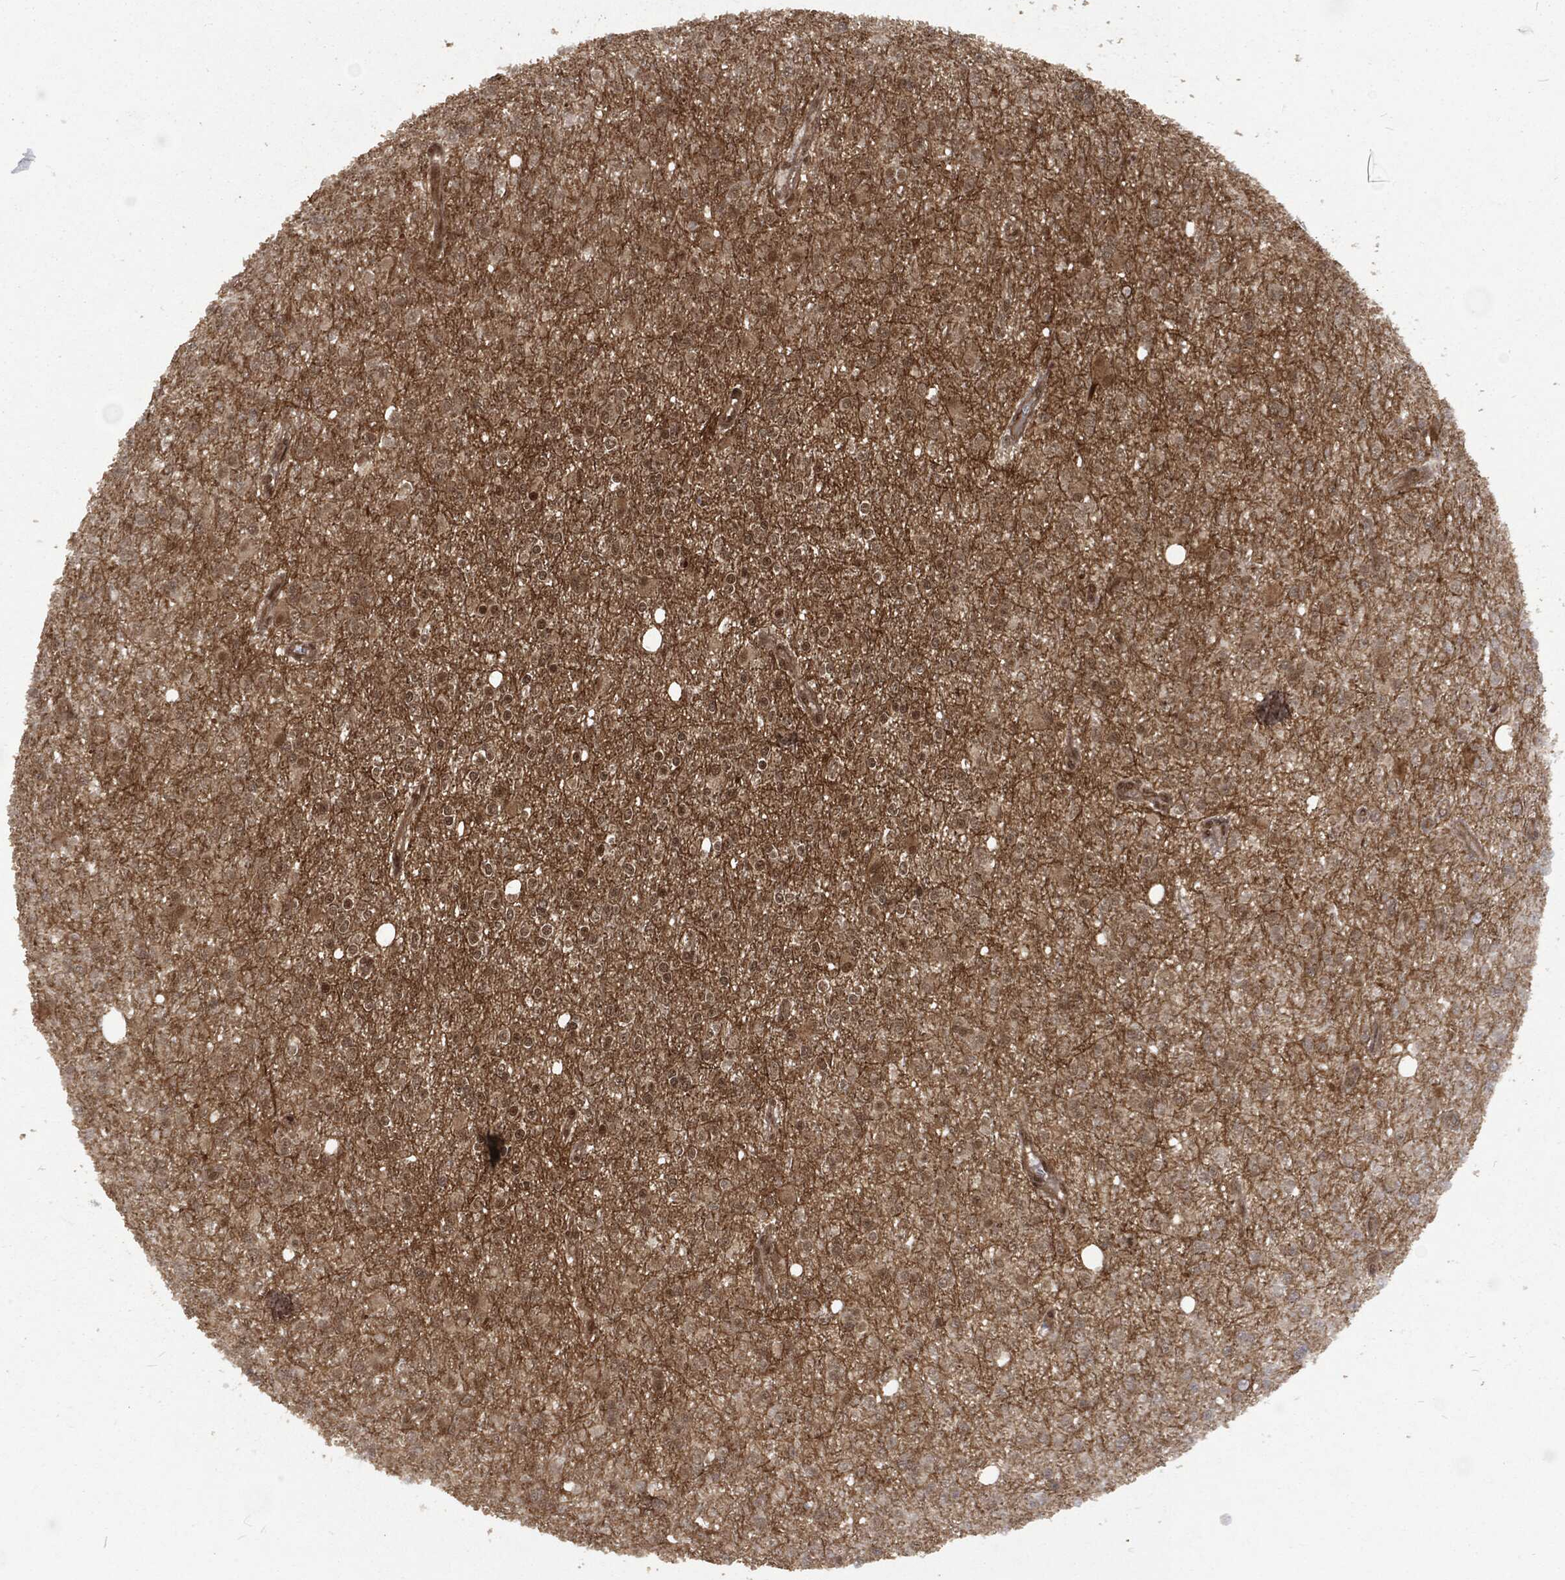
{"staining": {"intensity": "moderate", "quantity": "25%-75%", "location": "nuclear"}, "tissue": "glioma", "cell_type": "Tumor cells", "image_type": "cancer", "snomed": [{"axis": "morphology", "description": "Glioma, malignant, Low grade"}, {"axis": "topography", "description": "Brain"}], "caption": "Human glioma stained for a protein (brown) exhibits moderate nuclear positive expression in approximately 25%-75% of tumor cells.", "gene": "NGRN", "patient": {"sex": "female", "age": 45}}